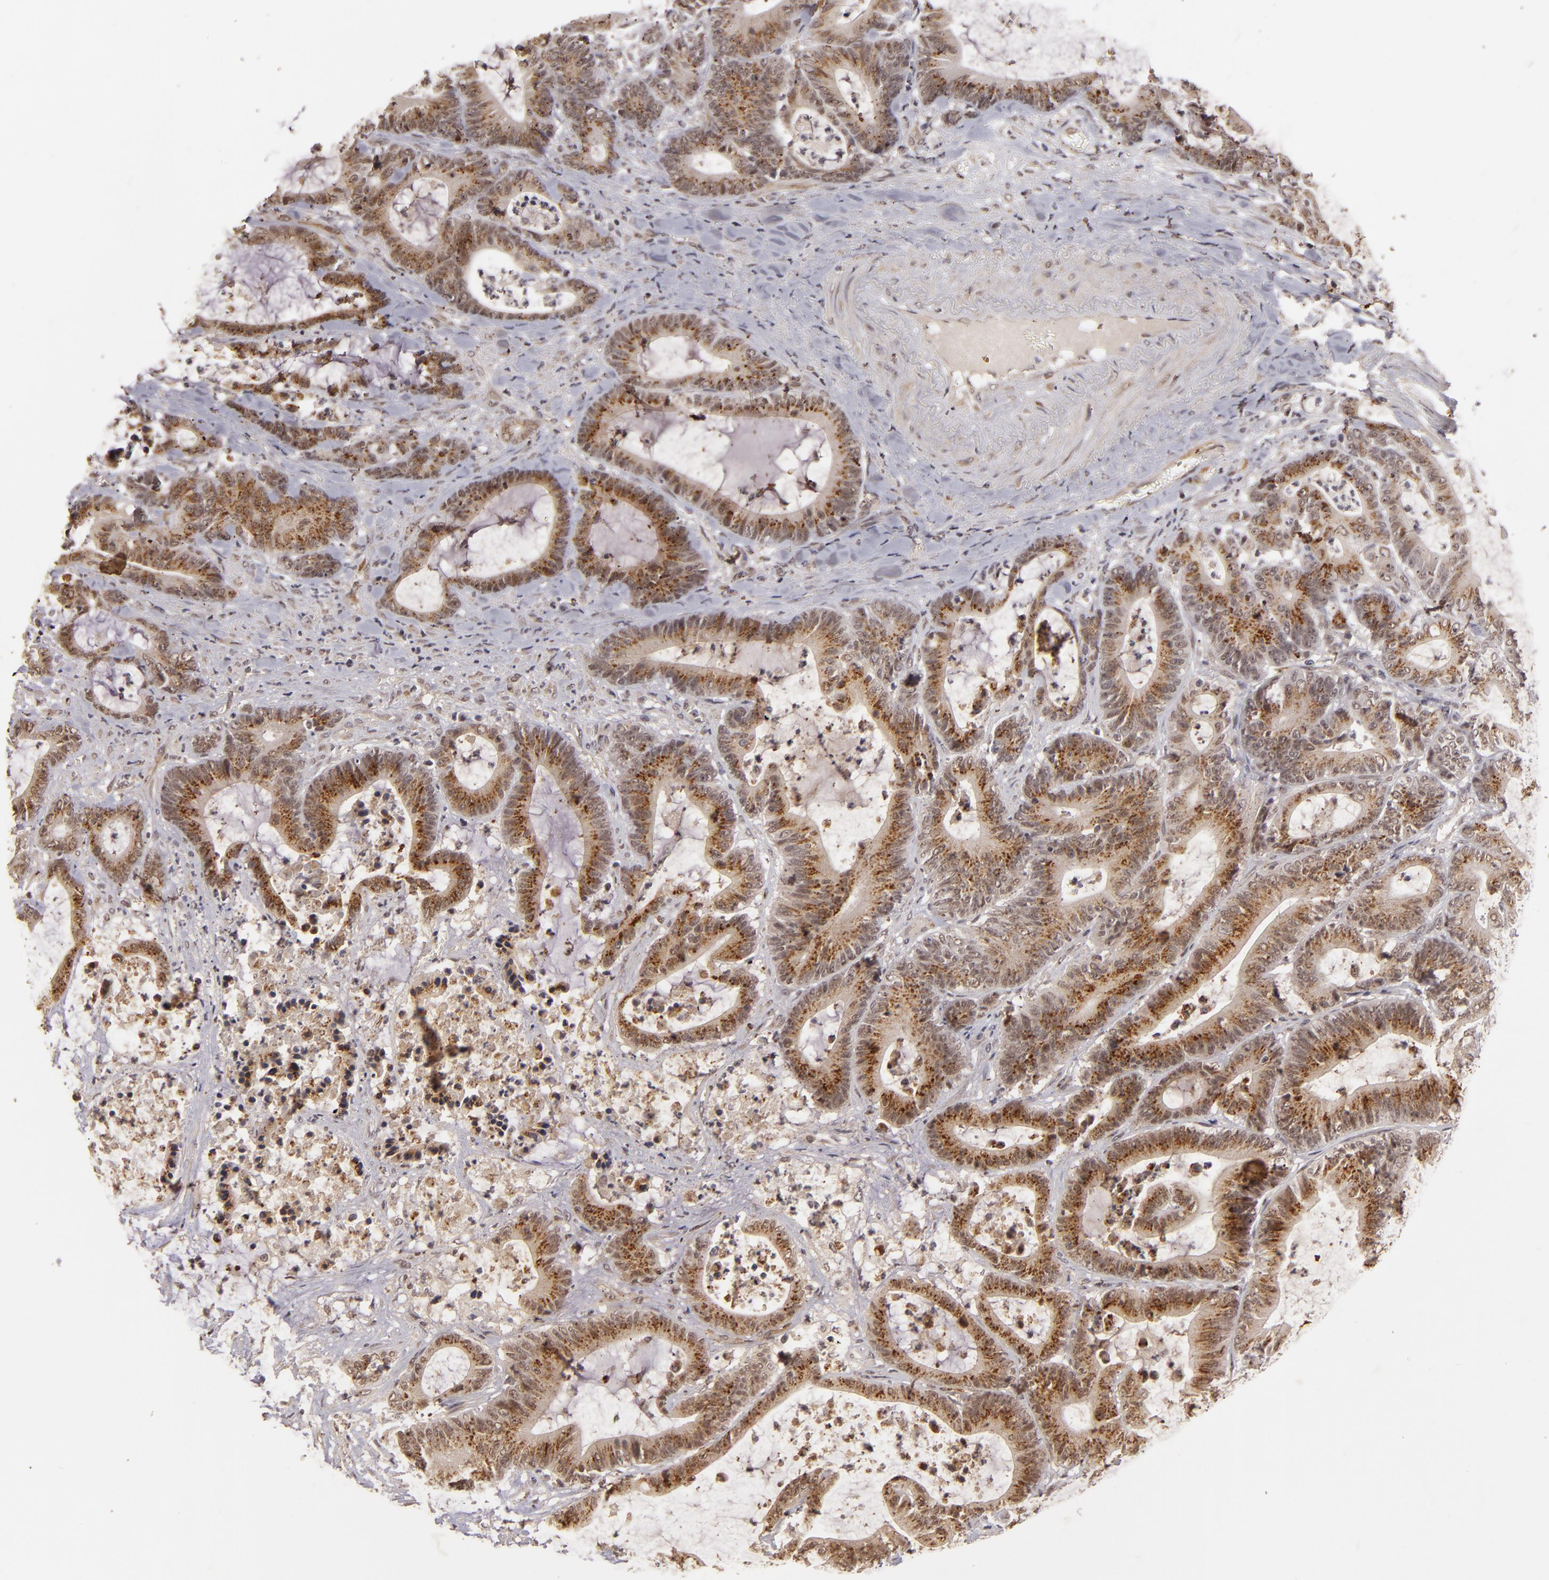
{"staining": {"intensity": "moderate", "quantity": ">75%", "location": "cytoplasmic/membranous"}, "tissue": "colorectal cancer", "cell_type": "Tumor cells", "image_type": "cancer", "snomed": [{"axis": "morphology", "description": "Adenocarcinoma, NOS"}, {"axis": "topography", "description": "Colon"}], "caption": "DAB immunohistochemical staining of adenocarcinoma (colorectal) shows moderate cytoplasmic/membranous protein positivity in about >75% of tumor cells.", "gene": "DFFA", "patient": {"sex": "female", "age": 84}}